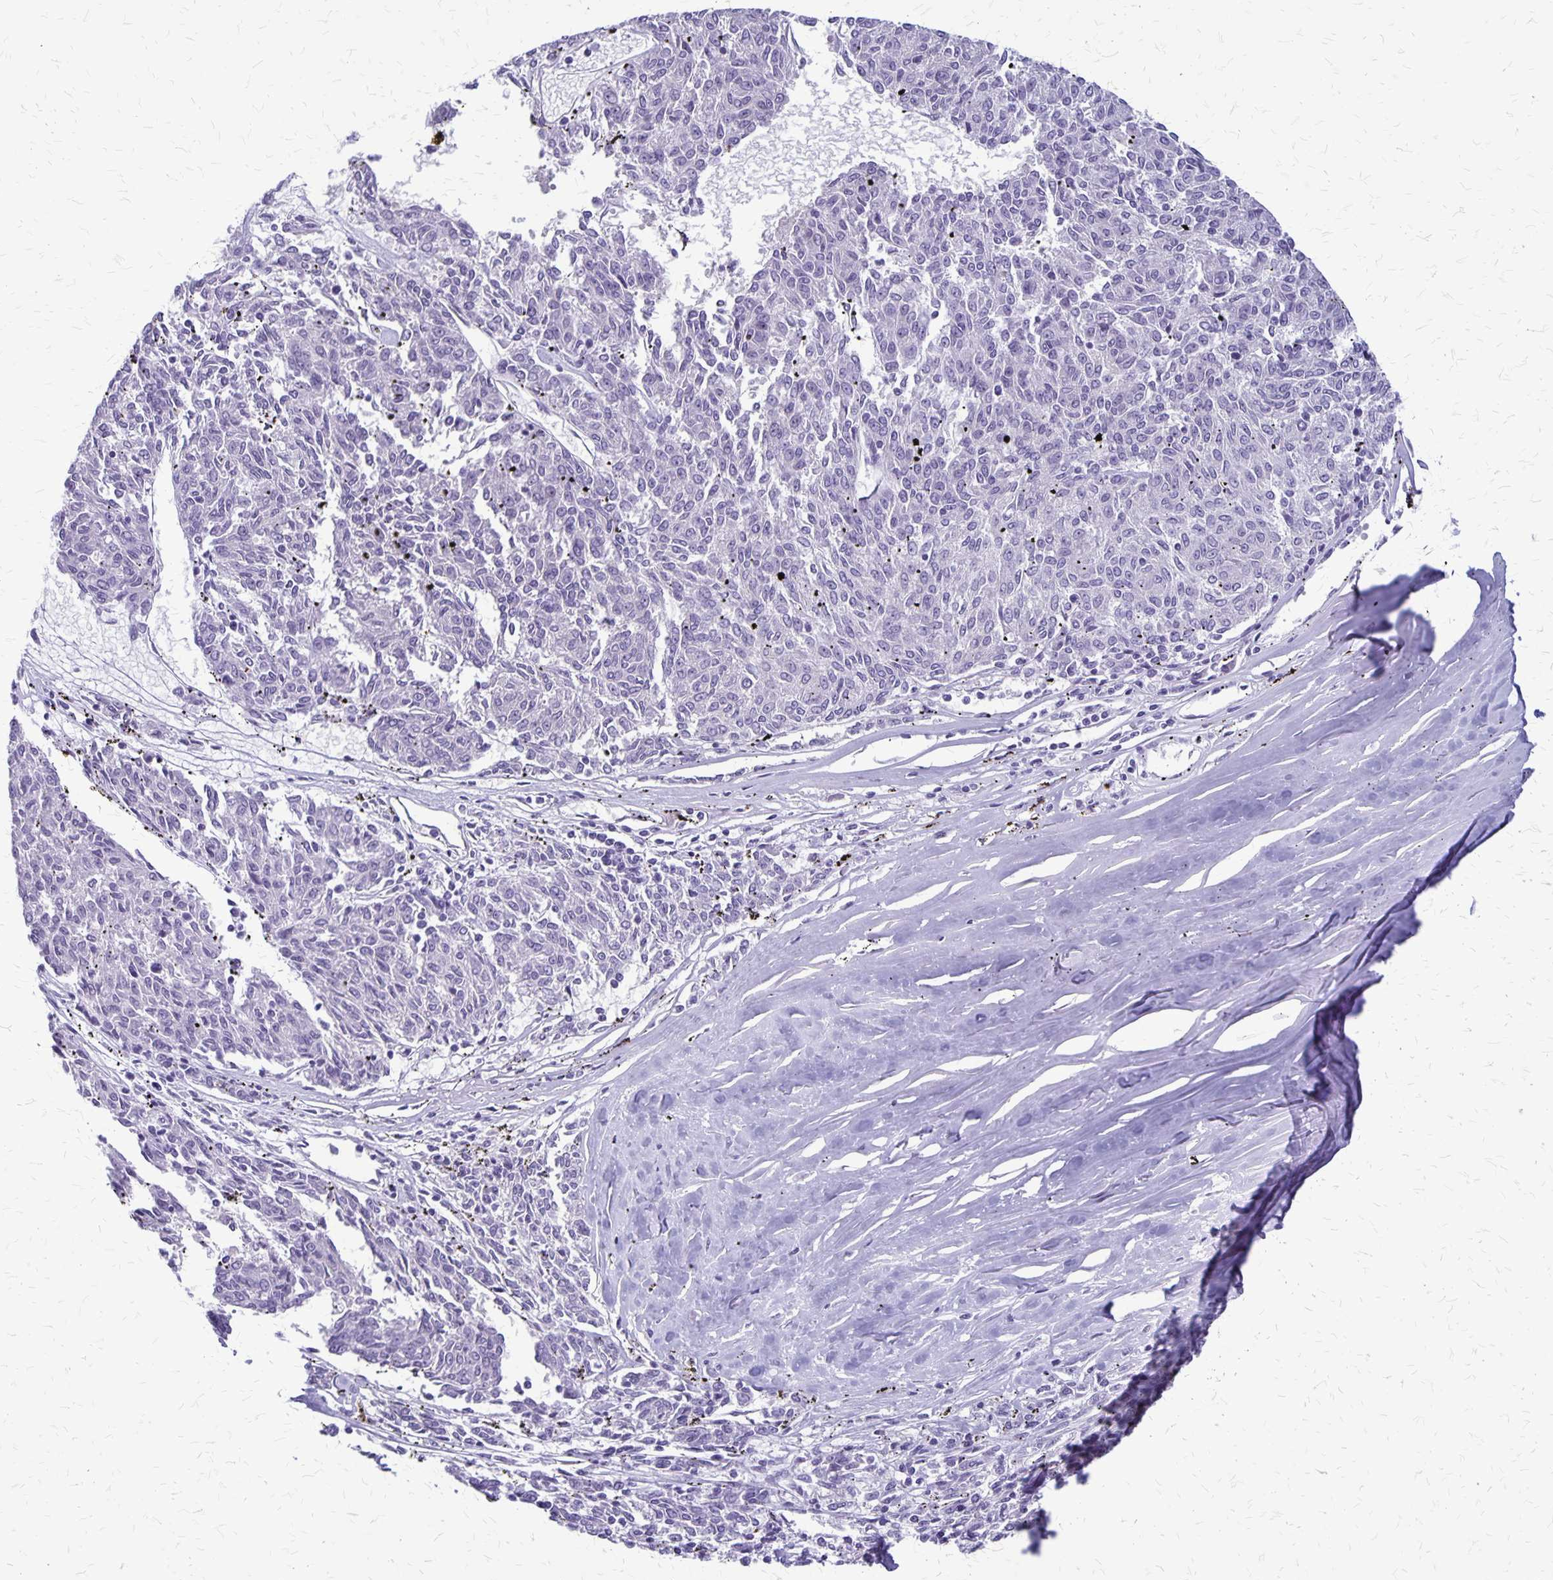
{"staining": {"intensity": "negative", "quantity": "none", "location": "none"}, "tissue": "melanoma", "cell_type": "Tumor cells", "image_type": "cancer", "snomed": [{"axis": "morphology", "description": "Malignant melanoma, NOS"}, {"axis": "topography", "description": "Skin"}], "caption": "Tumor cells show no significant protein positivity in malignant melanoma.", "gene": "PLXNB3", "patient": {"sex": "female", "age": 72}}